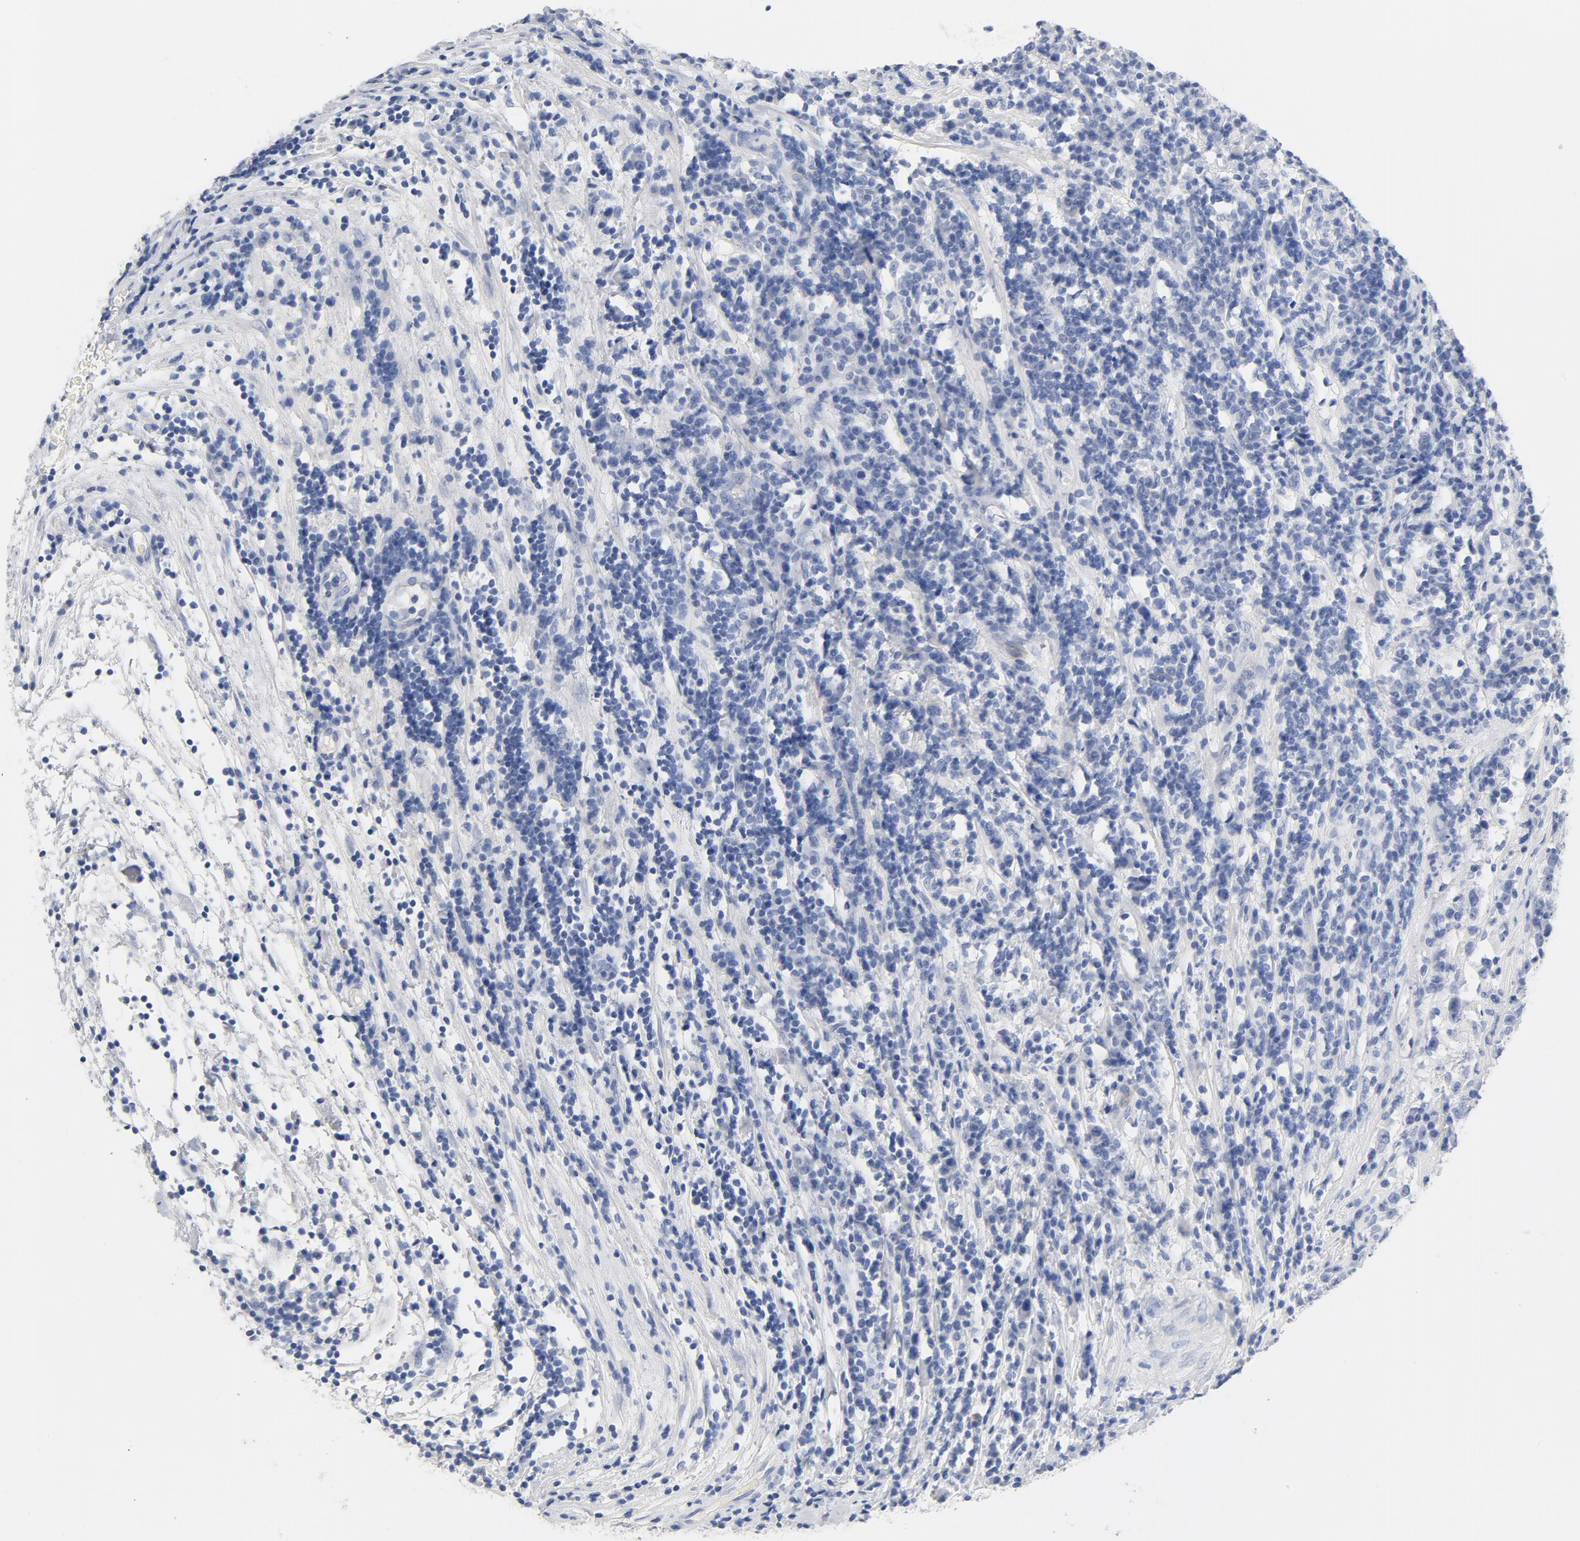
{"staining": {"intensity": "negative", "quantity": "none", "location": "none"}, "tissue": "testis cancer", "cell_type": "Tumor cells", "image_type": "cancer", "snomed": [{"axis": "morphology", "description": "Seminoma, NOS"}, {"axis": "topography", "description": "Testis"}], "caption": "This is an immunohistochemistry image of testis seminoma. There is no staining in tumor cells.", "gene": "HOMER1", "patient": {"sex": "male", "age": 43}}